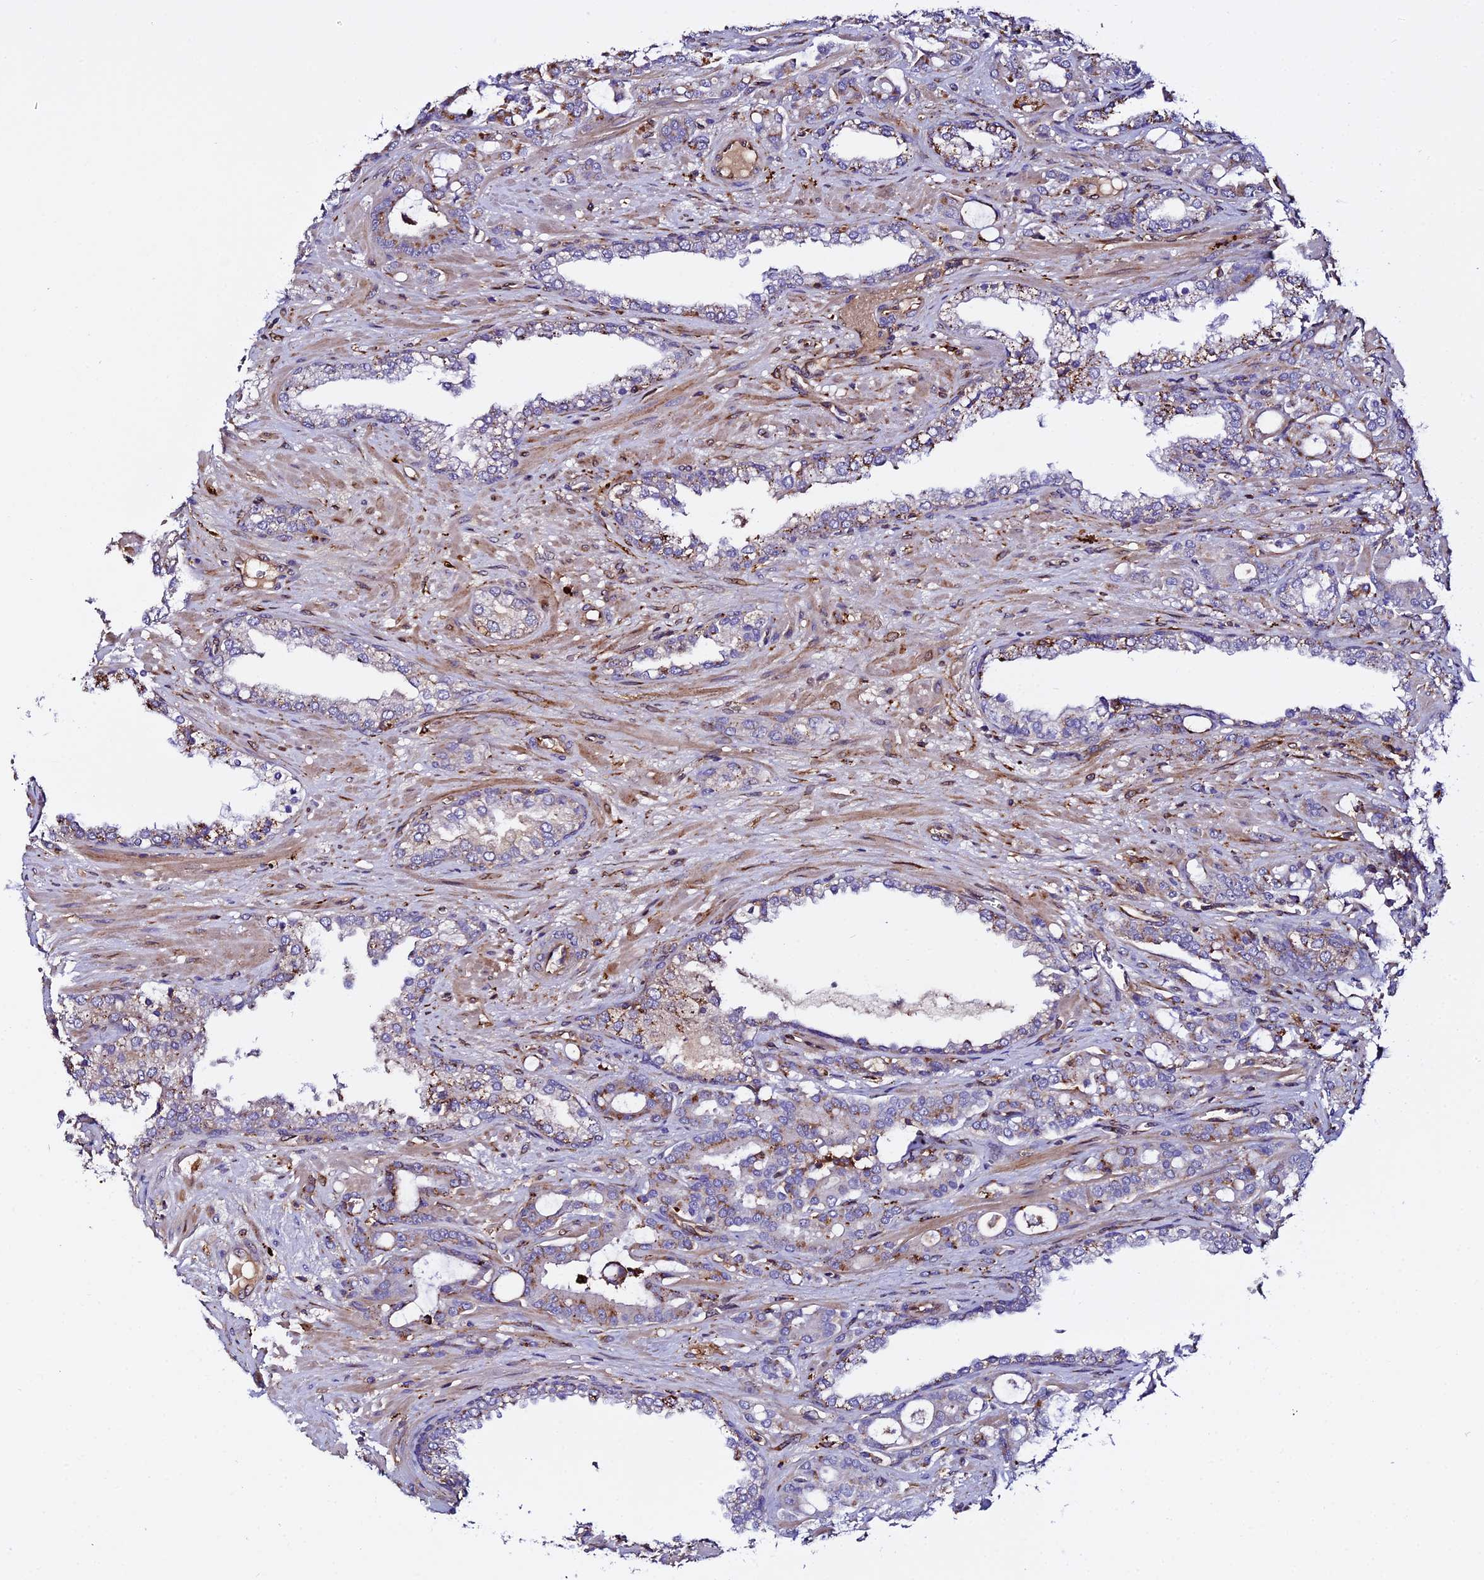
{"staining": {"intensity": "strong", "quantity": "25%-75%", "location": "cytoplasmic/membranous"}, "tissue": "prostate cancer", "cell_type": "Tumor cells", "image_type": "cancer", "snomed": [{"axis": "morphology", "description": "Adenocarcinoma, High grade"}, {"axis": "topography", "description": "Prostate"}], "caption": "There is high levels of strong cytoplasmic/membranous positivity in tumor cells of prostate cancer, as demonstrated by immunohistochemical staining (brown color).", "gene": "TRPV2", "patient": {"sex": "male", "age": 72}}